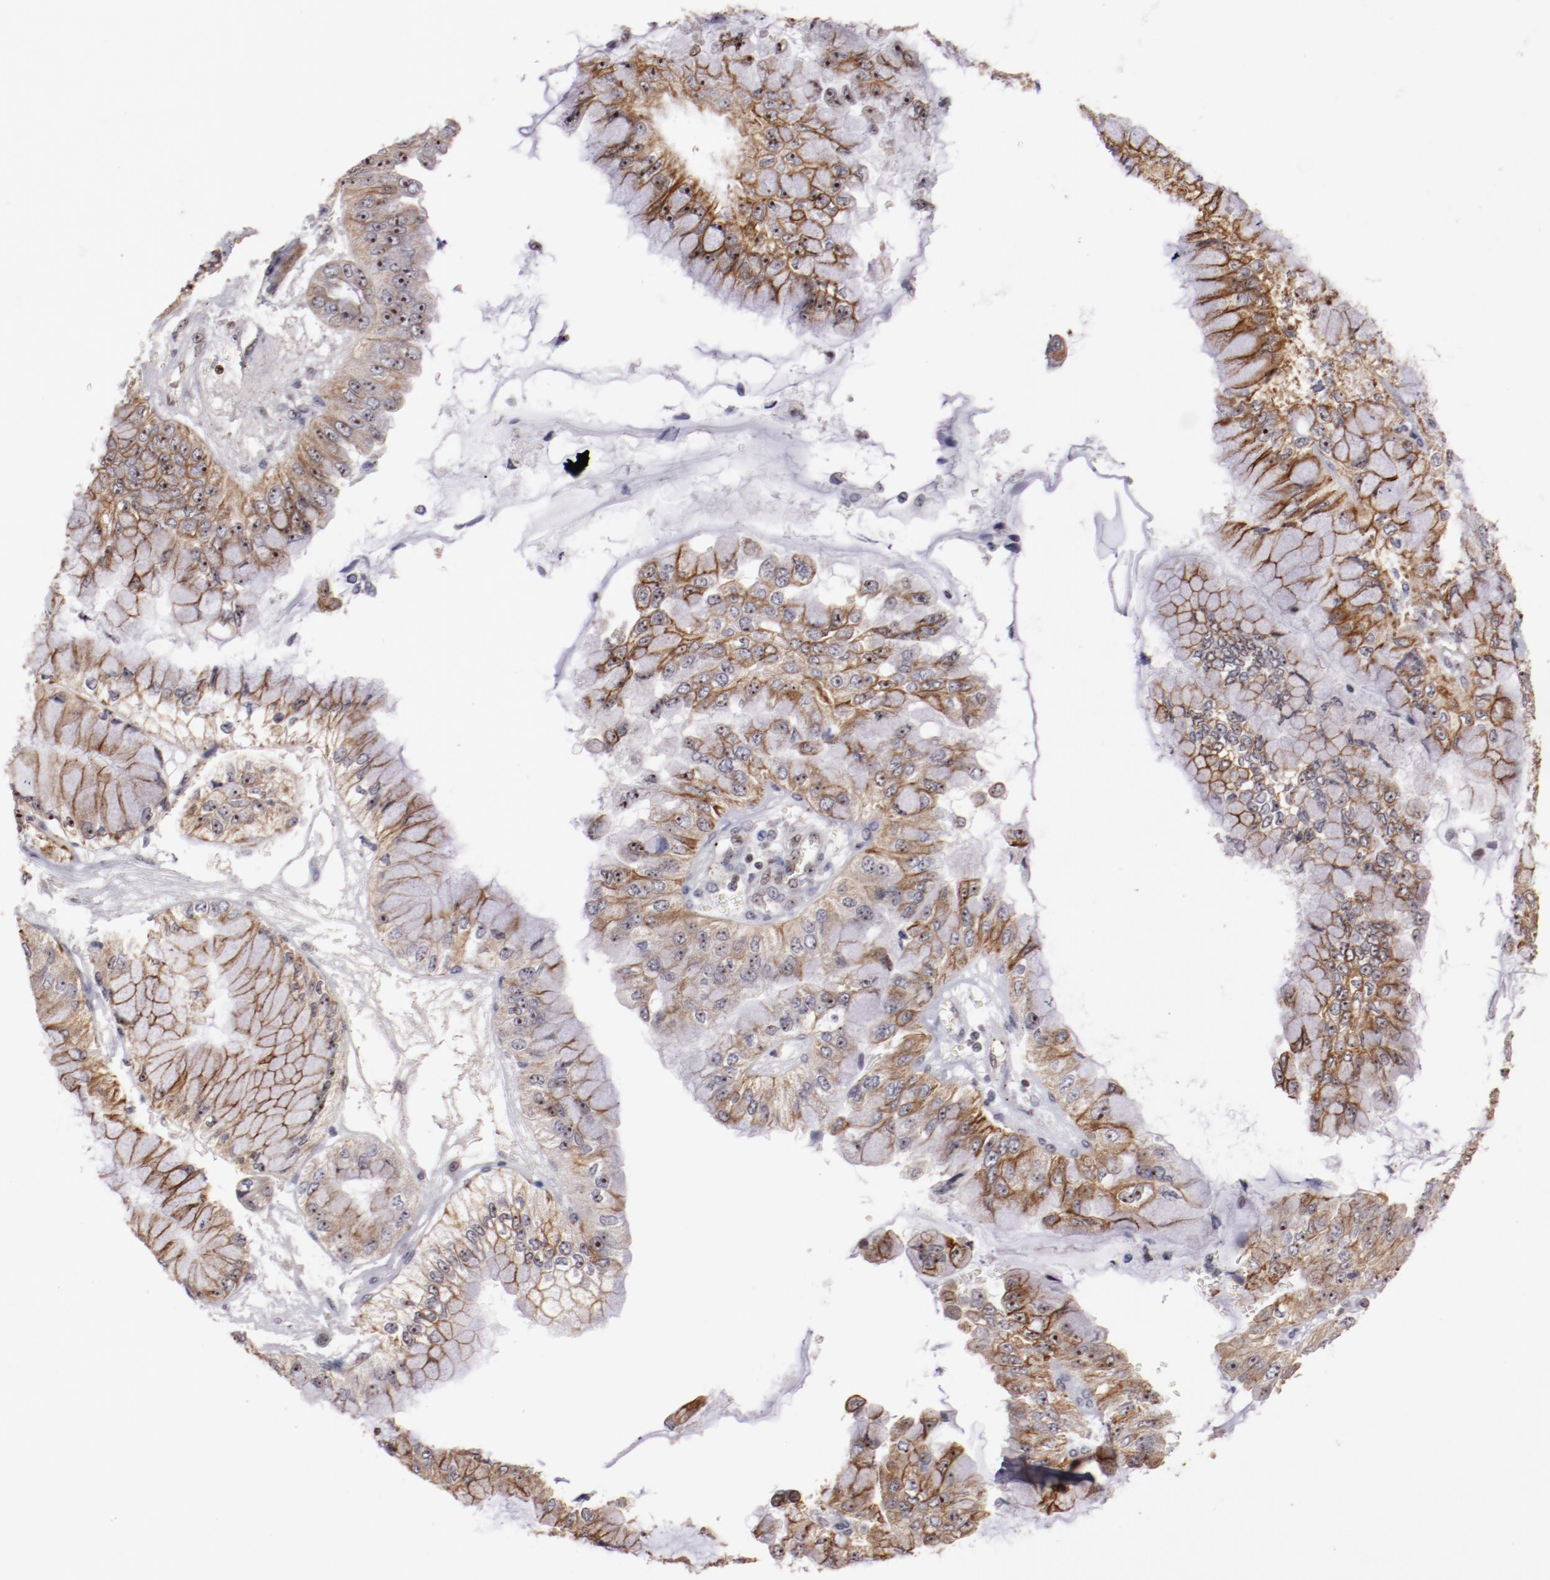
{"staining": {"intensity": "moderate", "quantity": ">75%", "location": "cytoplasmic/membranous,nuclear"}, "tissue": "liver cancer", "cell_type": "Tumor cells", "image_type": "cancer", "snomed": [{"axis": "morphology", "description": "Cholangiocarcinoma"}, {"axis": "topography", "description": "Liver"}], "caption": "Immunohistochemical staining of liver cancer reveals medium levels of moderate cytoplasmic/membranous and nuclear protein staining in about >75% of tumor cells.", "gene": "DDX24", "patient": {"sex": "female", "age": 79}}